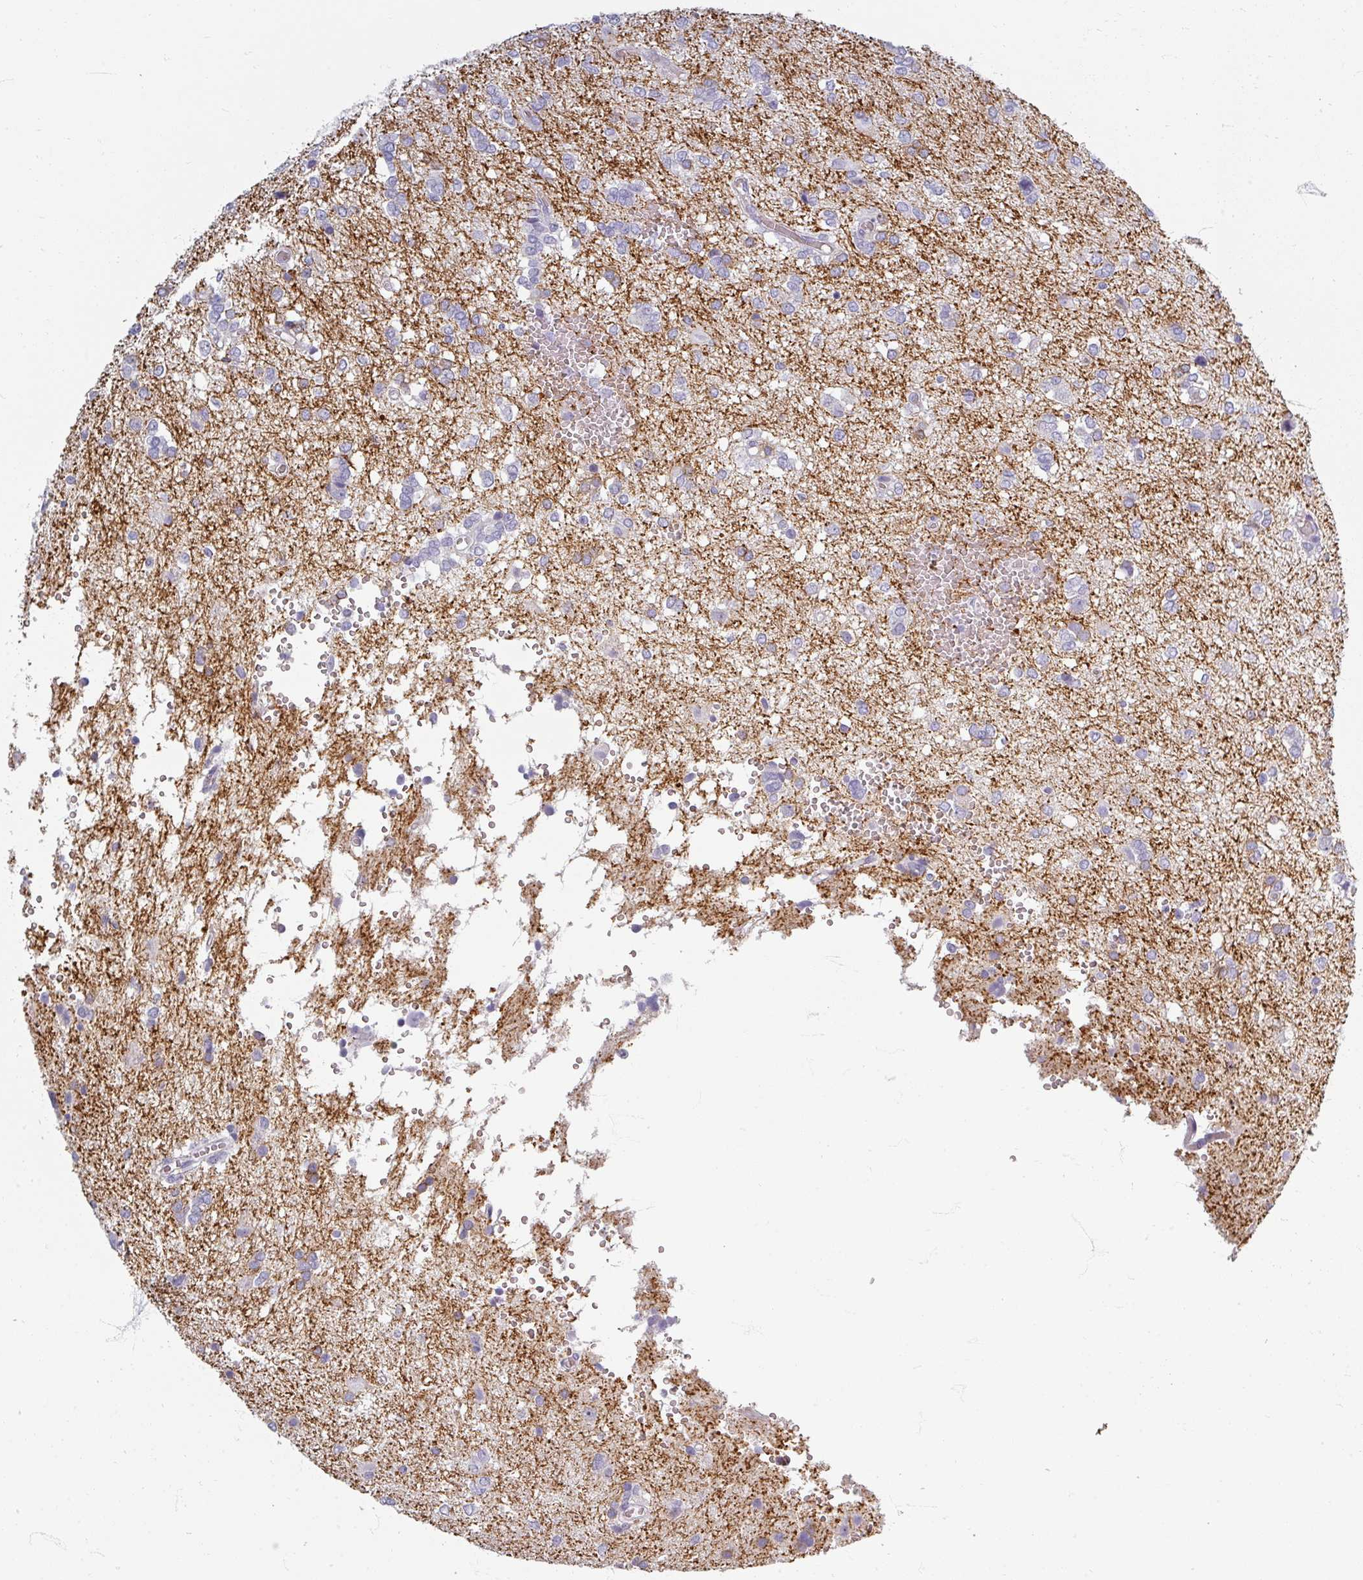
{"staining": {"intensity": "negative", "quantity": "none", "location": "none"}, "tissue": "glioma", "cell_type": "Tumor cells", "image_type": "cancer", "snomed": [{"axis": "morphology", "description": "Glioma, malignant, High grade"}, {"axis": "topography", "description": "Brain"}], "caption": "The immunohistochemistry (IHC) photomicrograph has no significant positivity in tumor cells of malignant glioma (high-grade) tissue.", "gene": "ZNF878", "patient": {"sex": "female", "age": 59}}